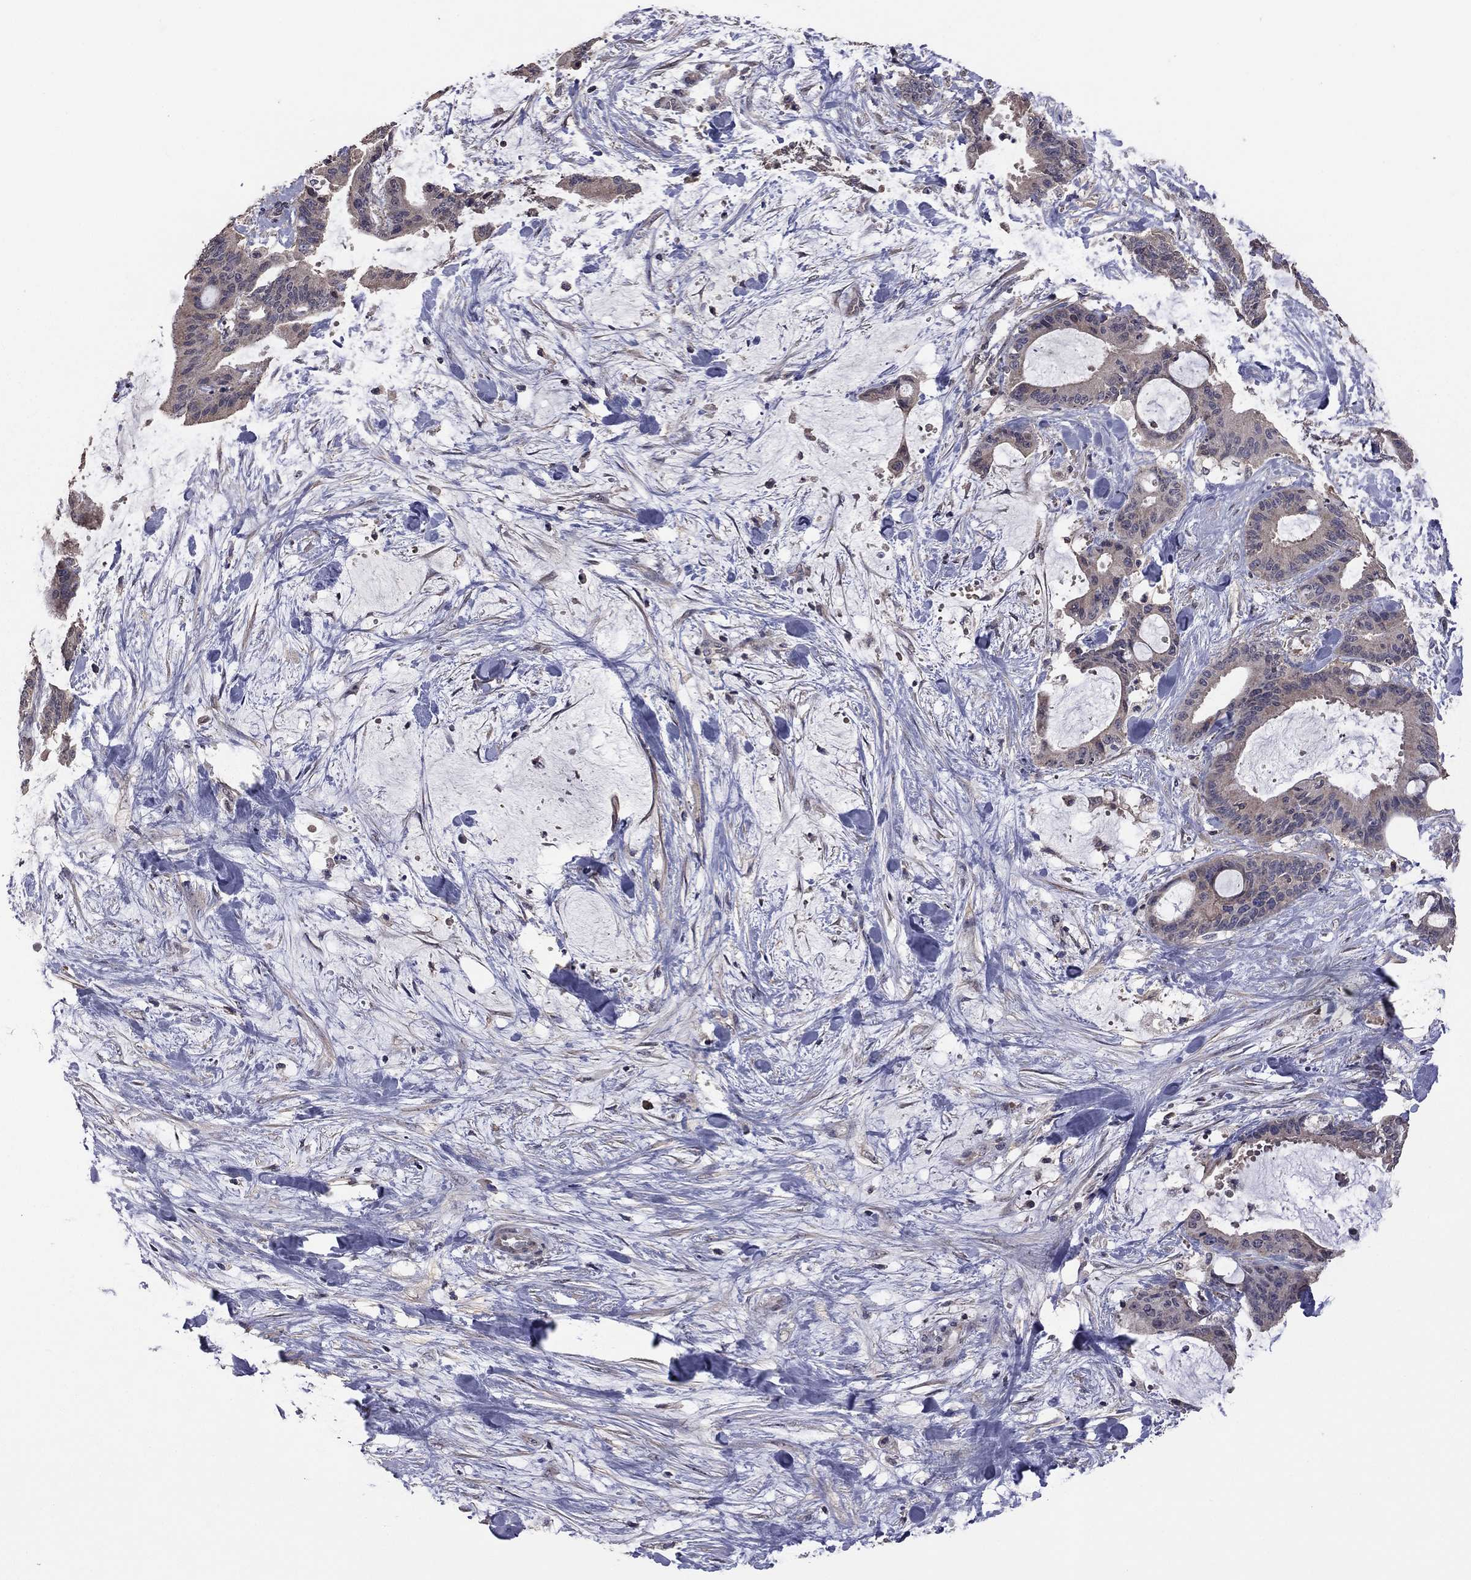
{"staining": {"intensity": "weak", "quantity": ">75%", "location": "cytoplasmic/membranous"}, "tissue": "liver cancer", "cell_type": "Tumor cells", "image_type": "cancer", "snomed": [{"axis": "morphology", "description": "Cholangiocarcinoma"}, {"axis": "topography", "description": "Liver"}], "caption": "The photomicrograph exhibits a brown stain indicating the presence of a protein in the cytoplasmic/membranous of tumor cells in liver cancer.", "gene": "TSNARE1", "patient": {"sex": "female", "age": 73}}